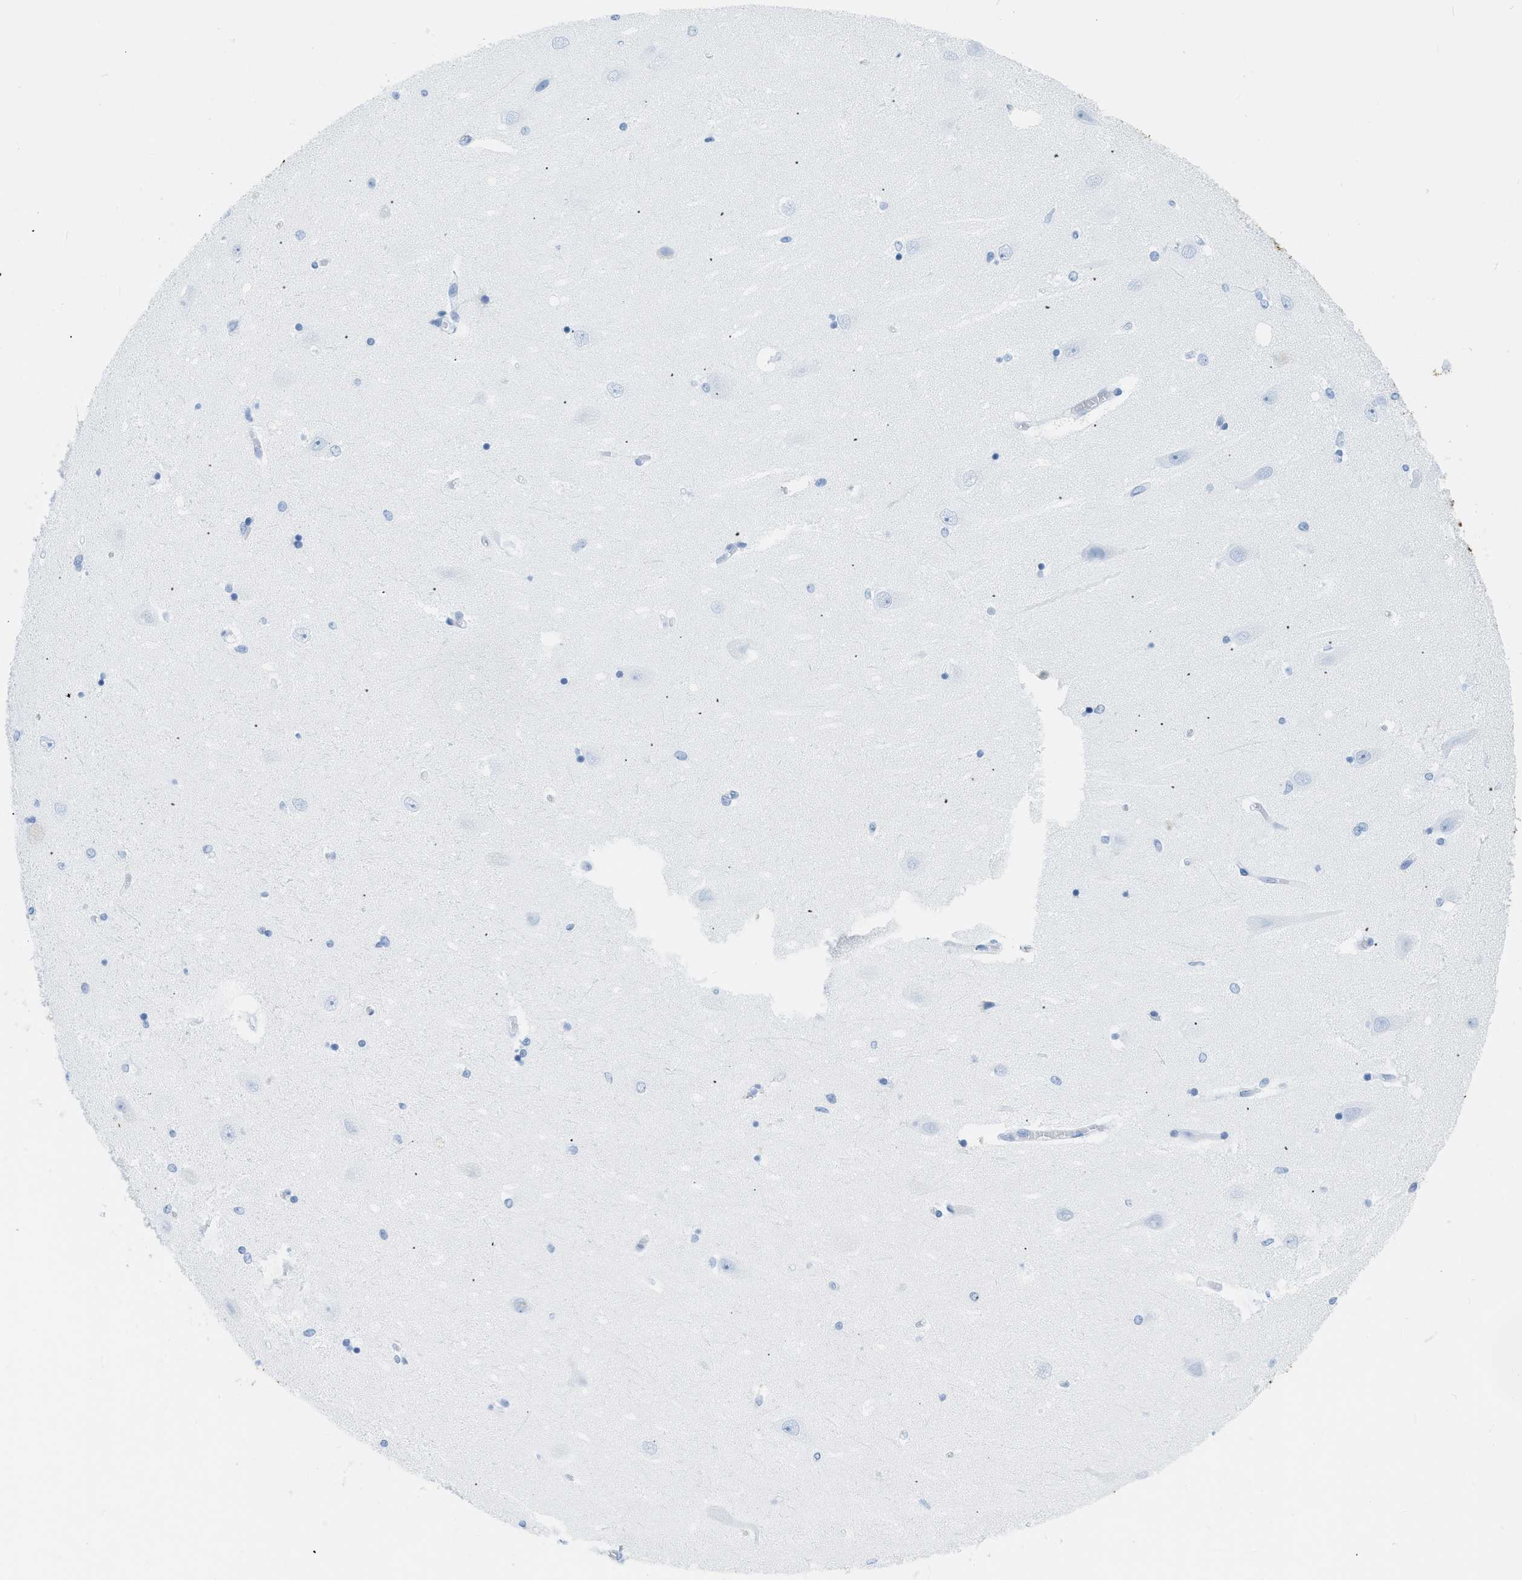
{"staining": {"intensity": "negative", "quantity": "none", "location": "none"}, "tissue": "hippocampus", "cell_type": "Glial cells", "image_type": "normal", "snomed": [{"axis": "morphology", "description": "Normal tissue, NOS"}, {"axis": "topography", "description": "Hippocampus"}], "caption": "Glial cells are negative for brown protein staining in unremarkable hippocampus. (DAB IHC visualized using brightfield microscopy, high magnification).", "gene": "DES", "patient": {"sex": "female", "age": 54}}